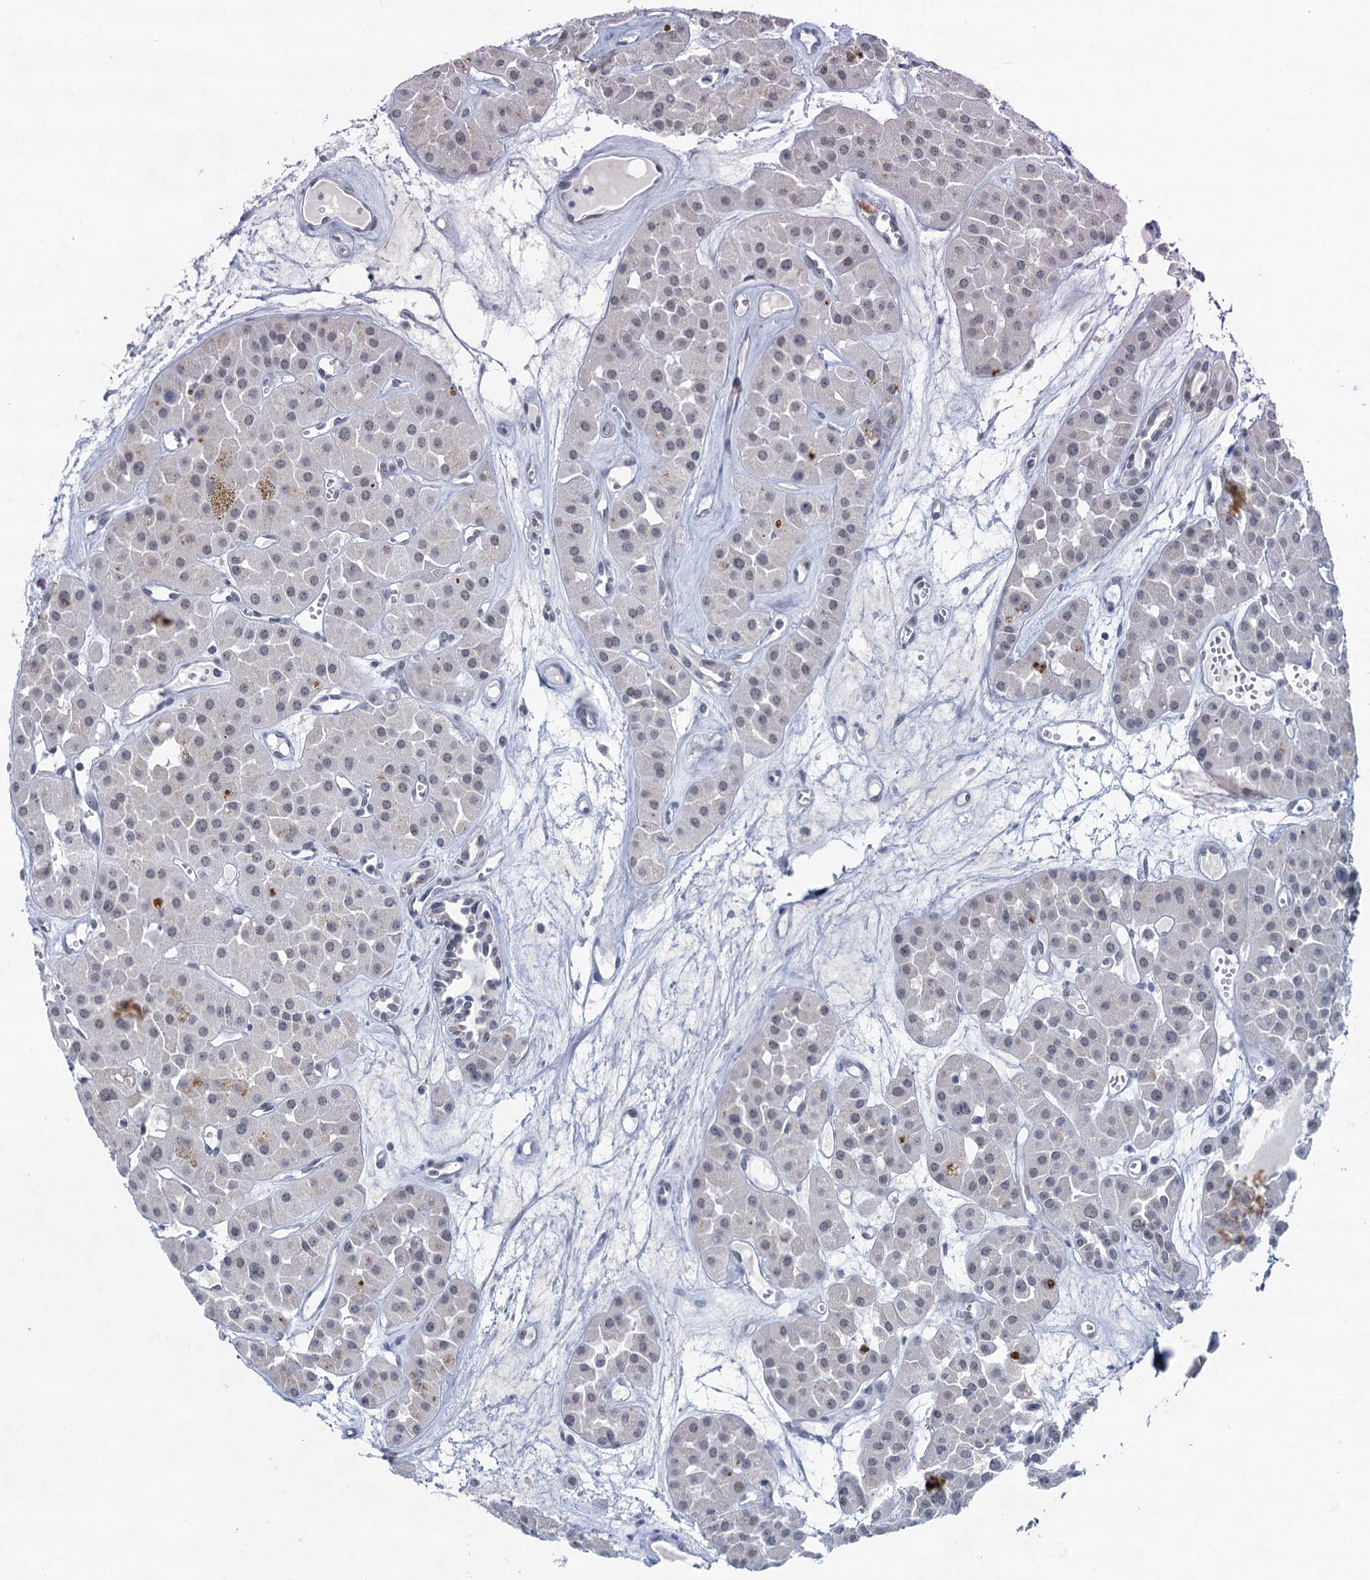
{"staining": {"intensity": "negative", "quantity": "none", "location": "none"}, "tissue": "renal cancer", "cell_type": "Tumor cells", "image_type": "cancer", "snomed": [{"axis": "morphology", "description": "Carcinoma, NOS"}, {"axis": "topography", "description": "Kidney"}], "caption": "A high-resolution photomicrograph shows immunohistochemistry staining of renal cancer, which reveals no significant expression in tumor cells.", "gene": "HAPSTR1", "patient": {"sex": "female", "age": 75}}